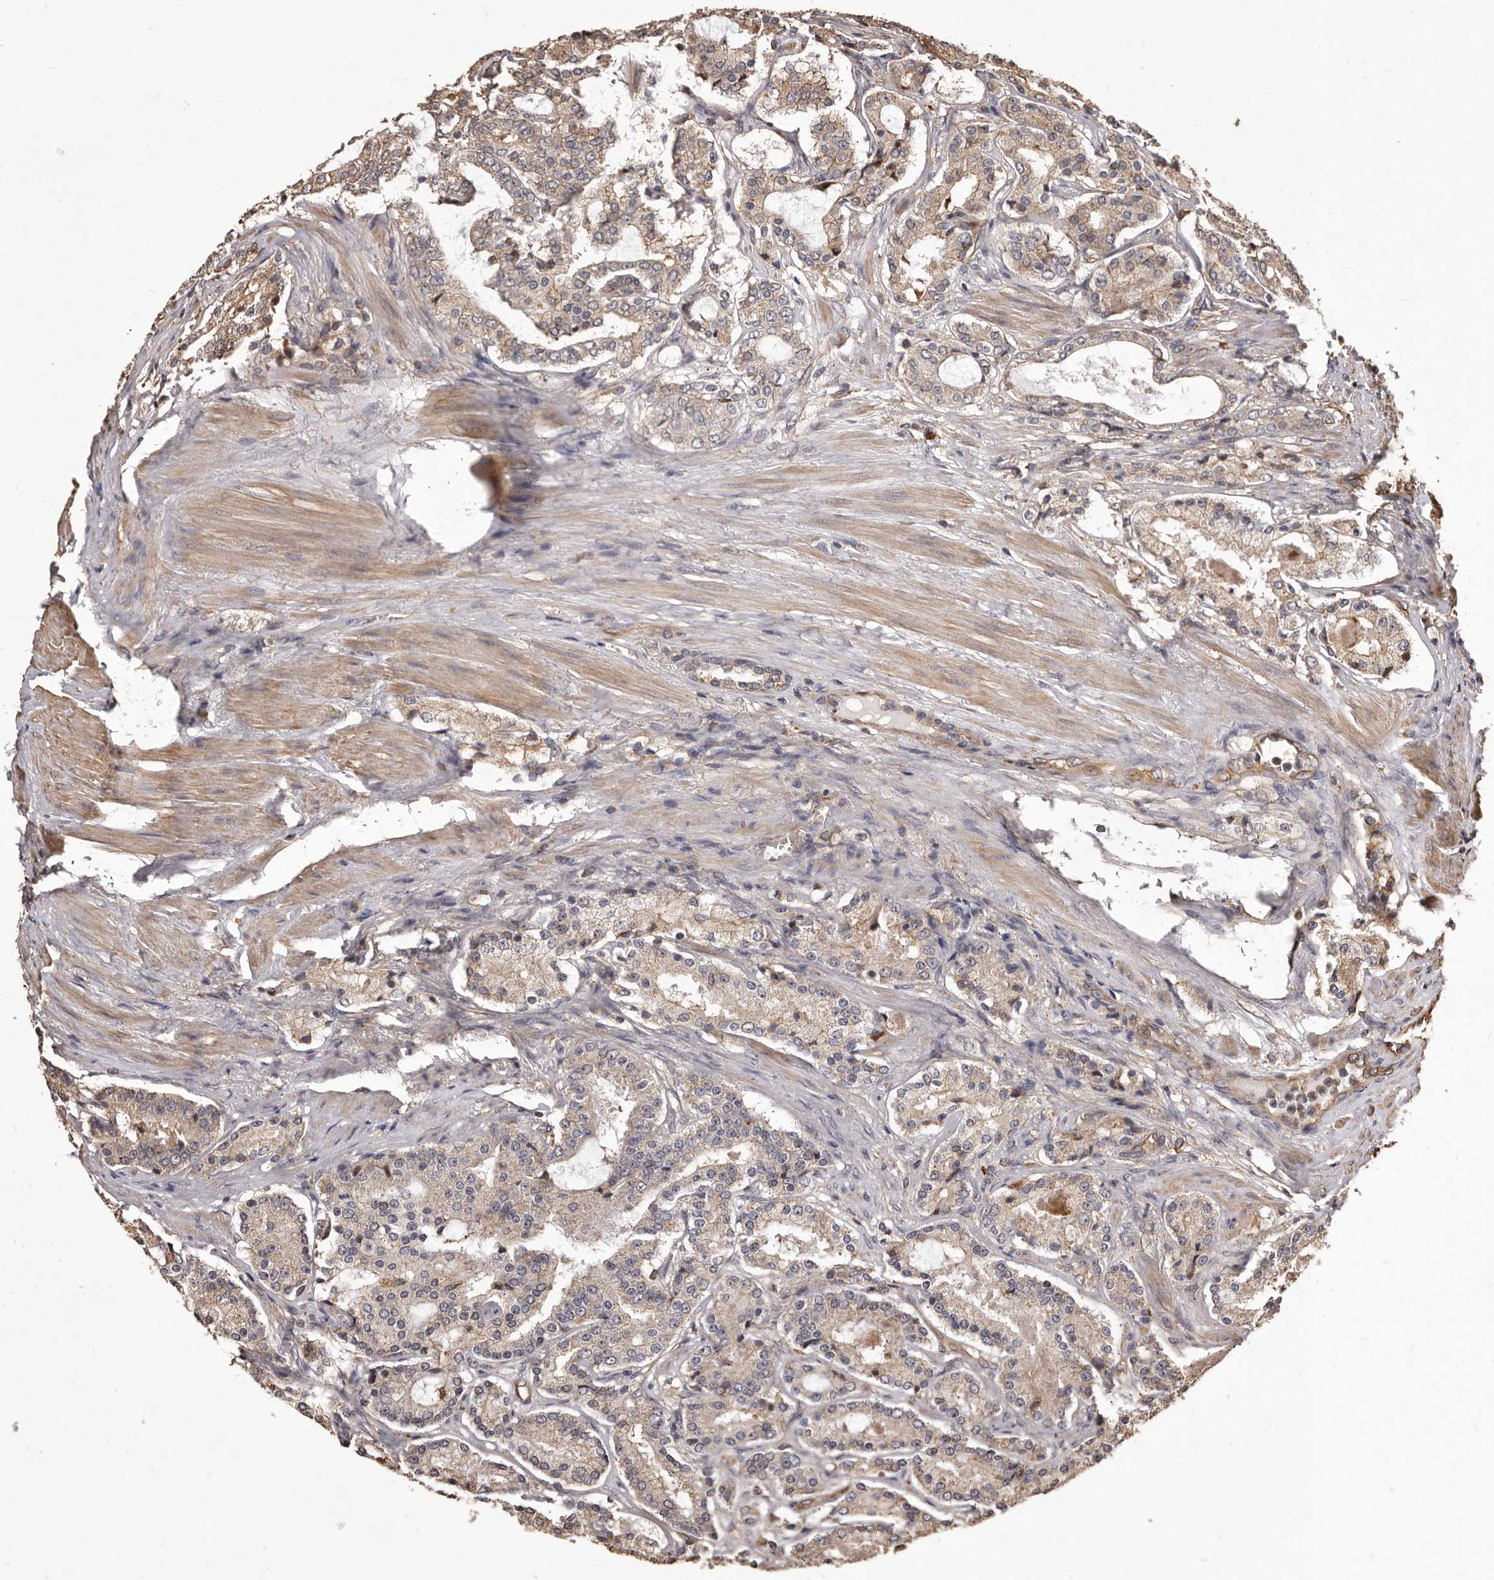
{"staining": {"intensity": "weak", "quantity": ">75%", "location": "cytoplasmic/membranous"}, "tissue": "prostate cancer", "cell_type": "Tumor cells", "image_type": "cancer", "snomed": [{"axis": "morphology", "description": "Adenocarcinoma, Medium grade"}, {"axis": "topography", "description": "Prostate"}], "caption": "Prostate cancer stained with a brown dye displays weak cytoplasmic/membranous positive positivity in about >75% of tumor cells.", "gene": "ALPK1", "patient": {"sex": "male", "age": 72}}